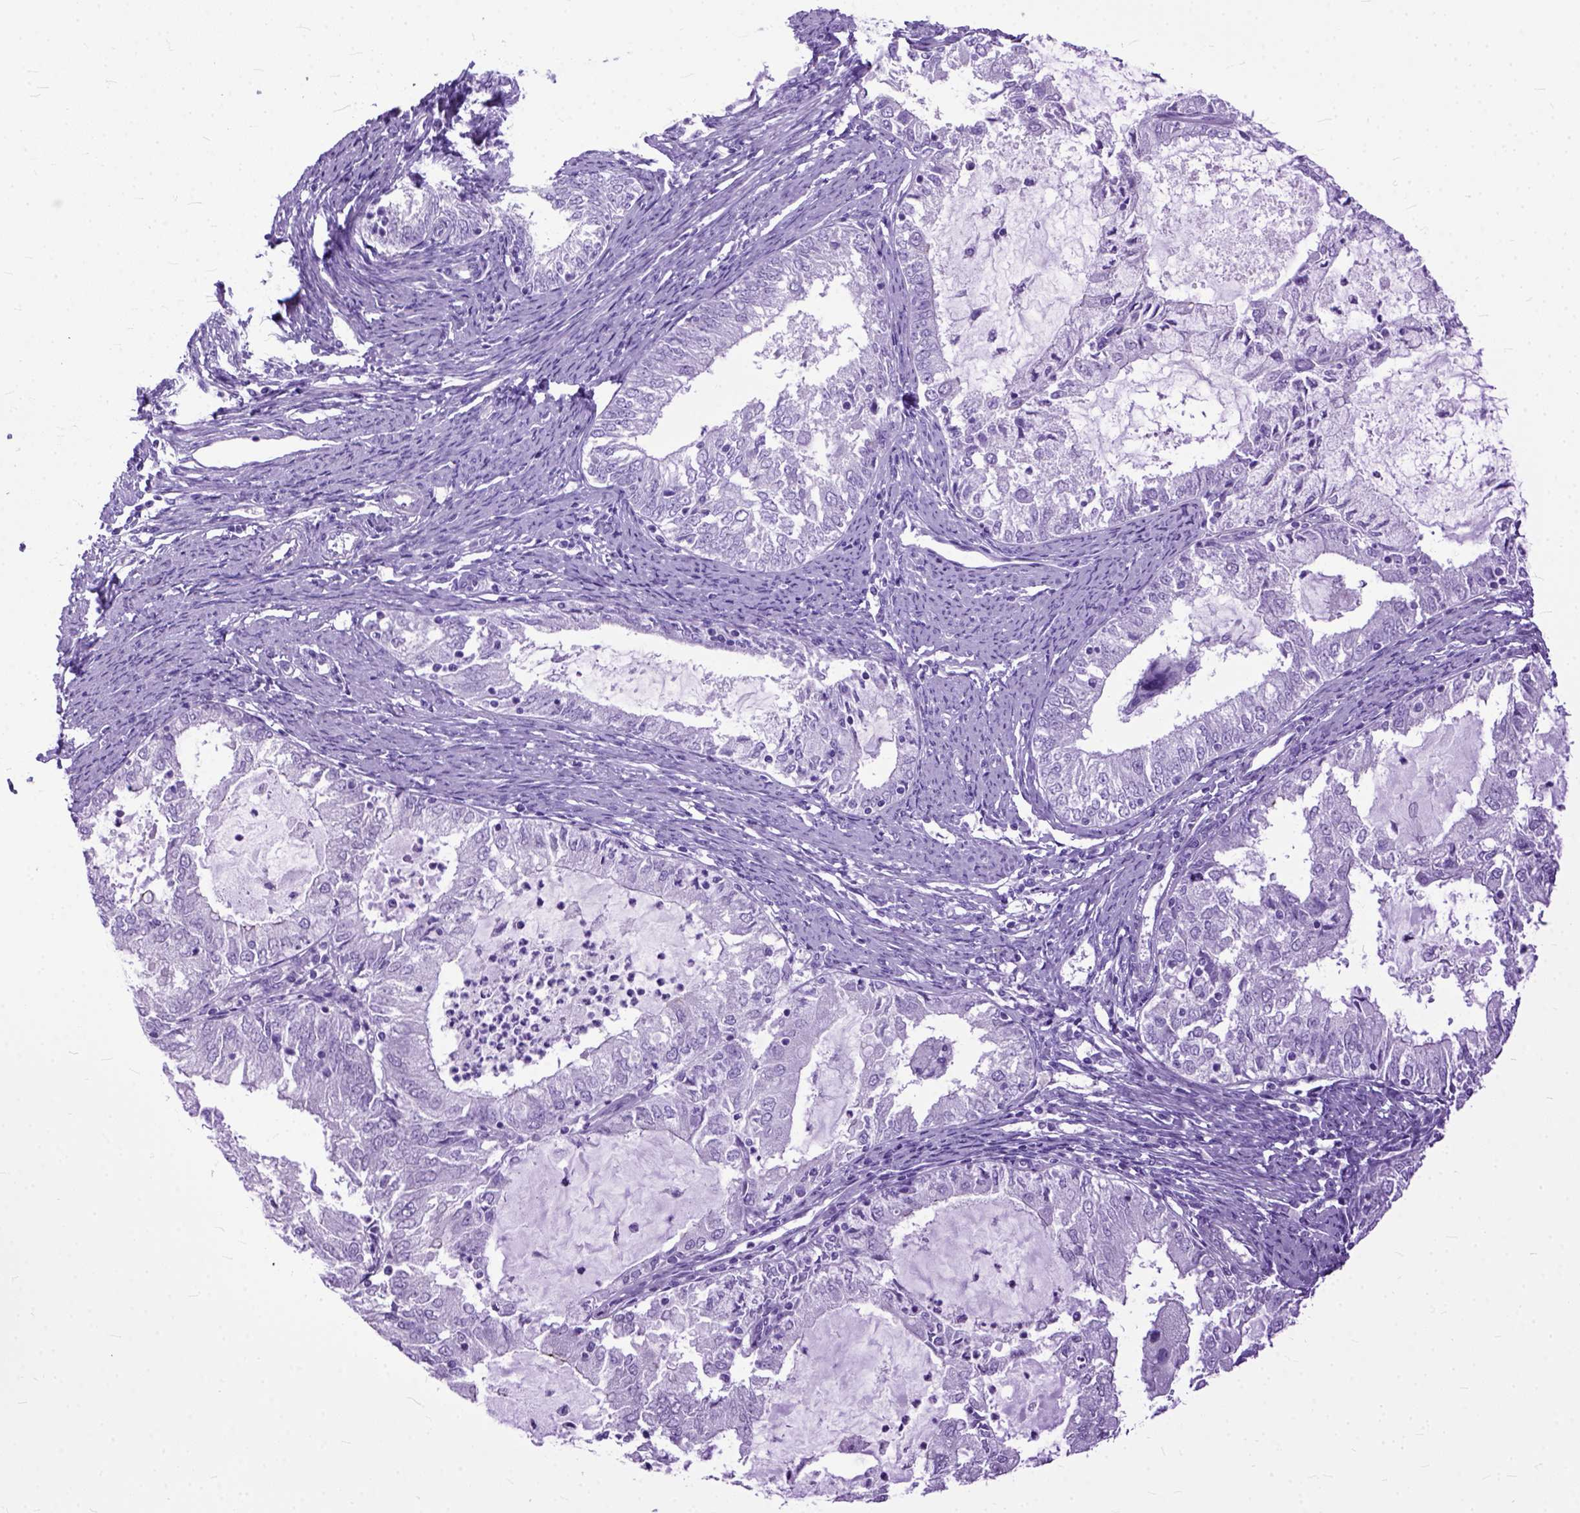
{"staining": {"intensity": "negative", "quantity": "none", "location": "none"}, "tissue": "endometrial cancer", "cell_type": "Tumor cells", "image_type": "cancer", "snomed": [{"axis": "morphology", "description": "Adenocarcinoma, NOS"}, {"axis": "topography", "description": "Endometrium"}], "caption": "DAB immunohistochemical staining of adenocarcinoma (endometrial) reveals no significant expression in tumor cells.", "gene": "GNGT1", "patient": {"sex": "female", "age": 57}}